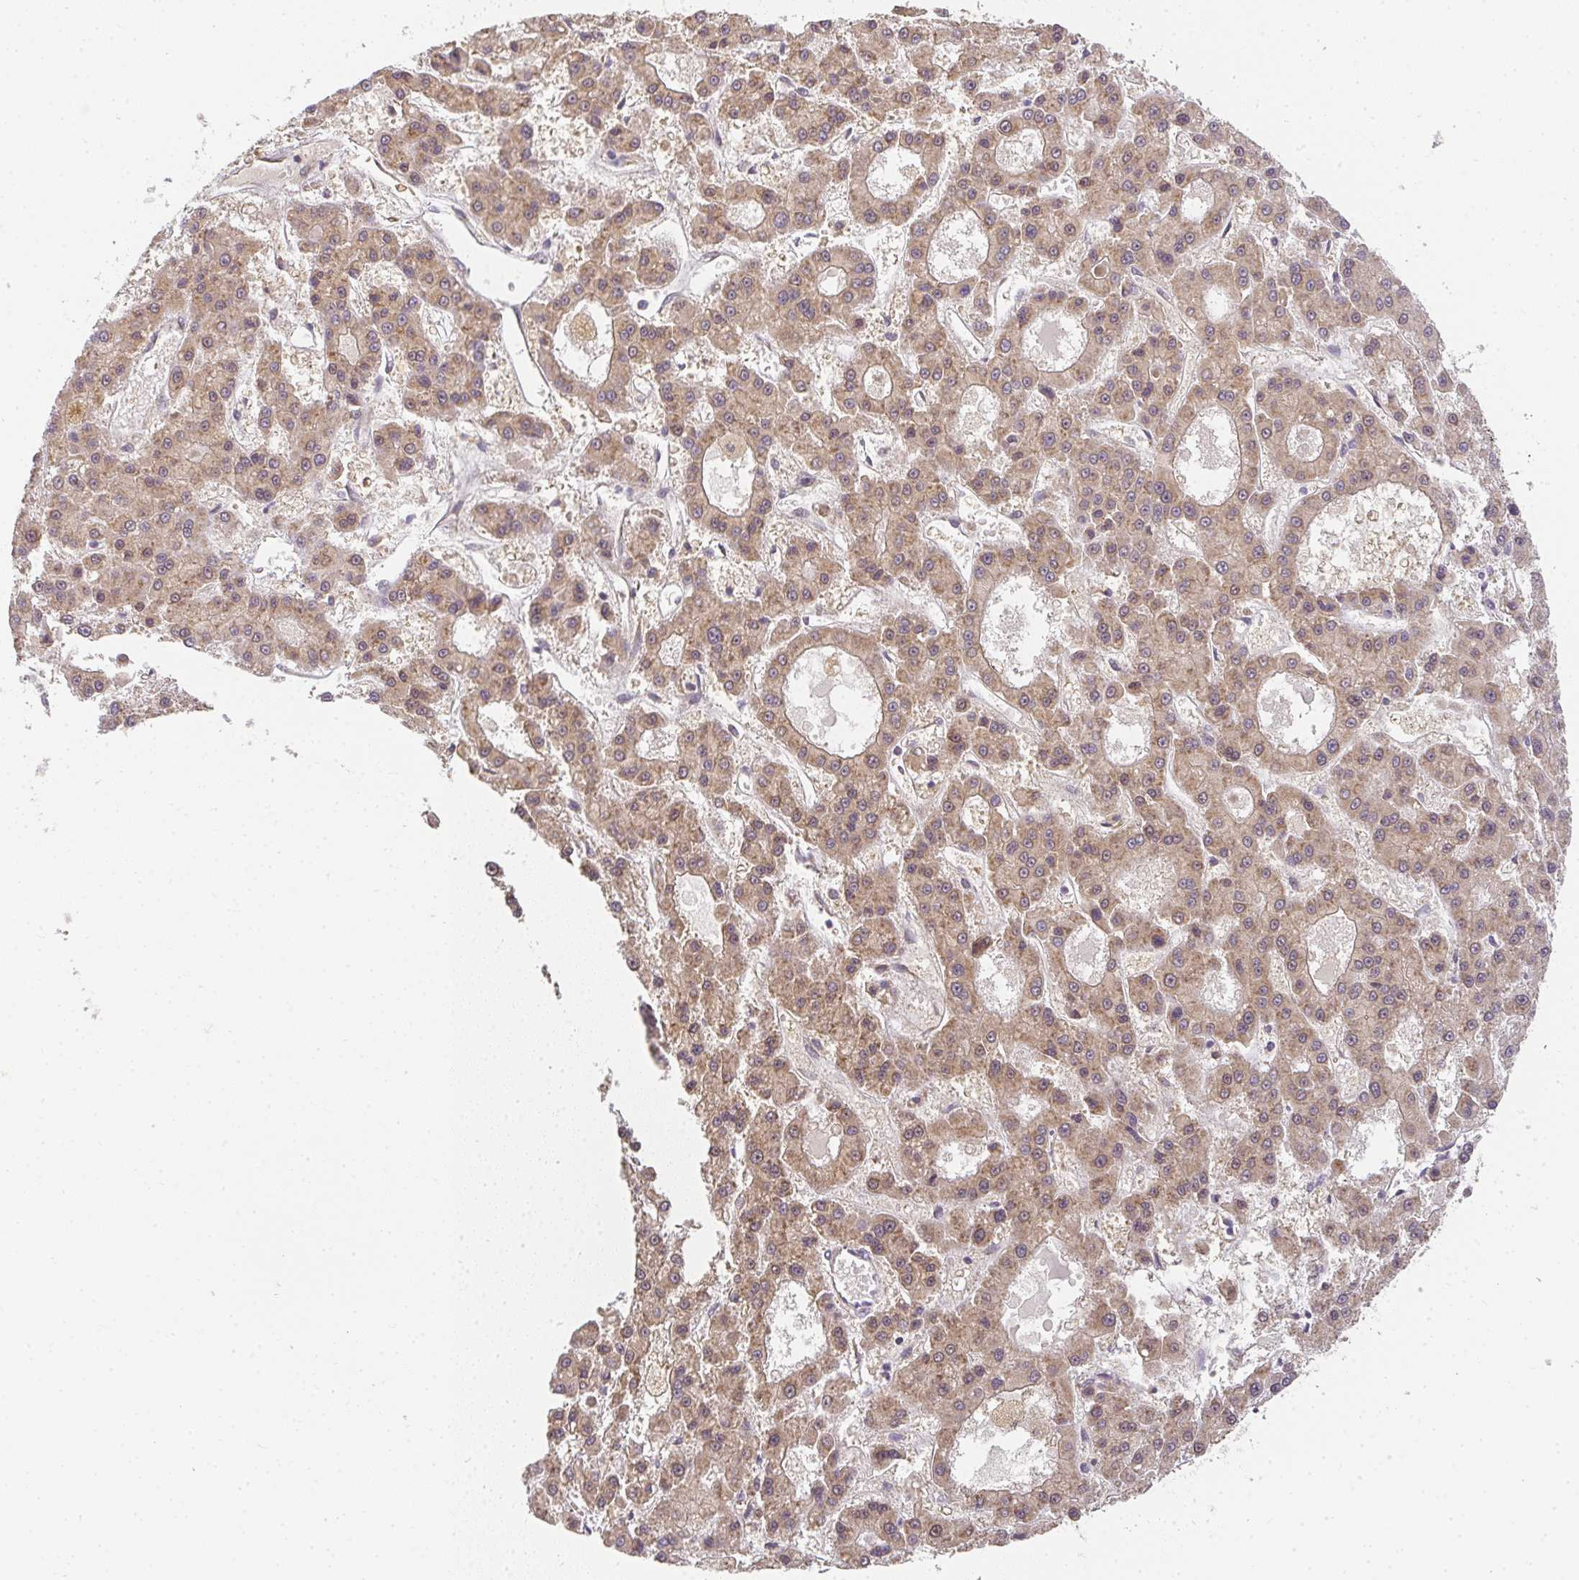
{"staining": {"intensity": "moderate", "quantity": ">75%", "location": "cytoplasmic/membranous"}, "tissue": "liver cancer", "cell_type": "Tumor cells", "image_type": "cancer", "snomed": [{"axis": "morphology", "description": "Carcinoma, Hepatocellular, NOS"}, {"axis": "topography", "description": "Liver"}], "caption": "An IHC micrograph of tumor tissue is shown. Protein staining in brown labels moderate cytoplasmic/membranous positivity in liver cancer (hepatocellular carcinoma) within tumor cells.", "gene": "SLC35B3", "patient": {"sex": "male", "age": 70}}